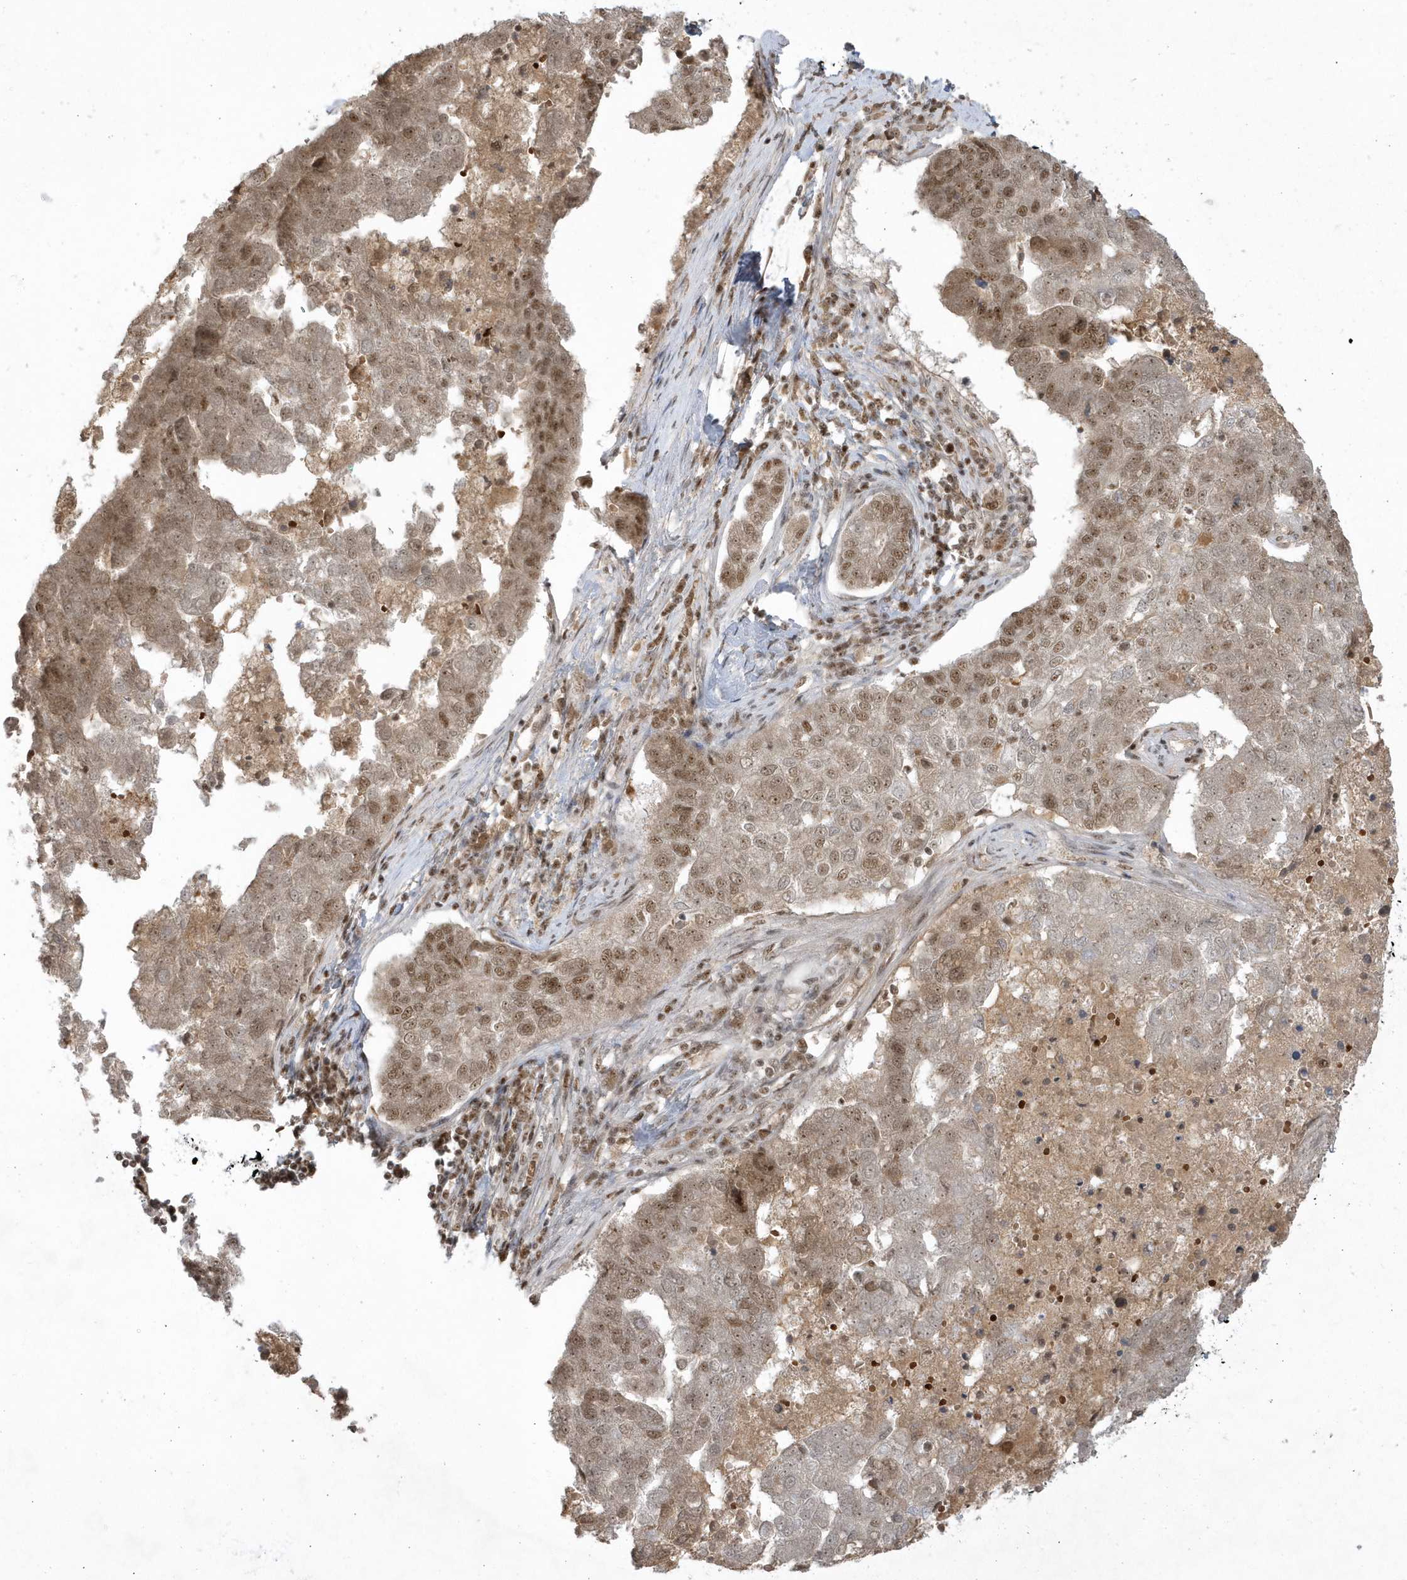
{"staining": {"intensity": "moderate", "quantity": ">75%", "location": "nuclear"}, "tissue": "pancreatic cancer", "cell_type": "Tumor cells", "image_type": "cancer", "snomed": [{"axis": "morphology", "description": "Adenocarcinoma, NOS"}, {"axis": "topography", "description": "Pancreas"}], "caption": "Immunohistochemical staining of human pancreatic cancer reveals medium levels of moderate nuclear protein staining in about >75% of tumor cells. (DAB (3,3'-diaminobenzidine) IHC with brightfield microscopy, high magnification).", "gene": "PPIL2", "patient": {"sex": "female", "age": 61}}